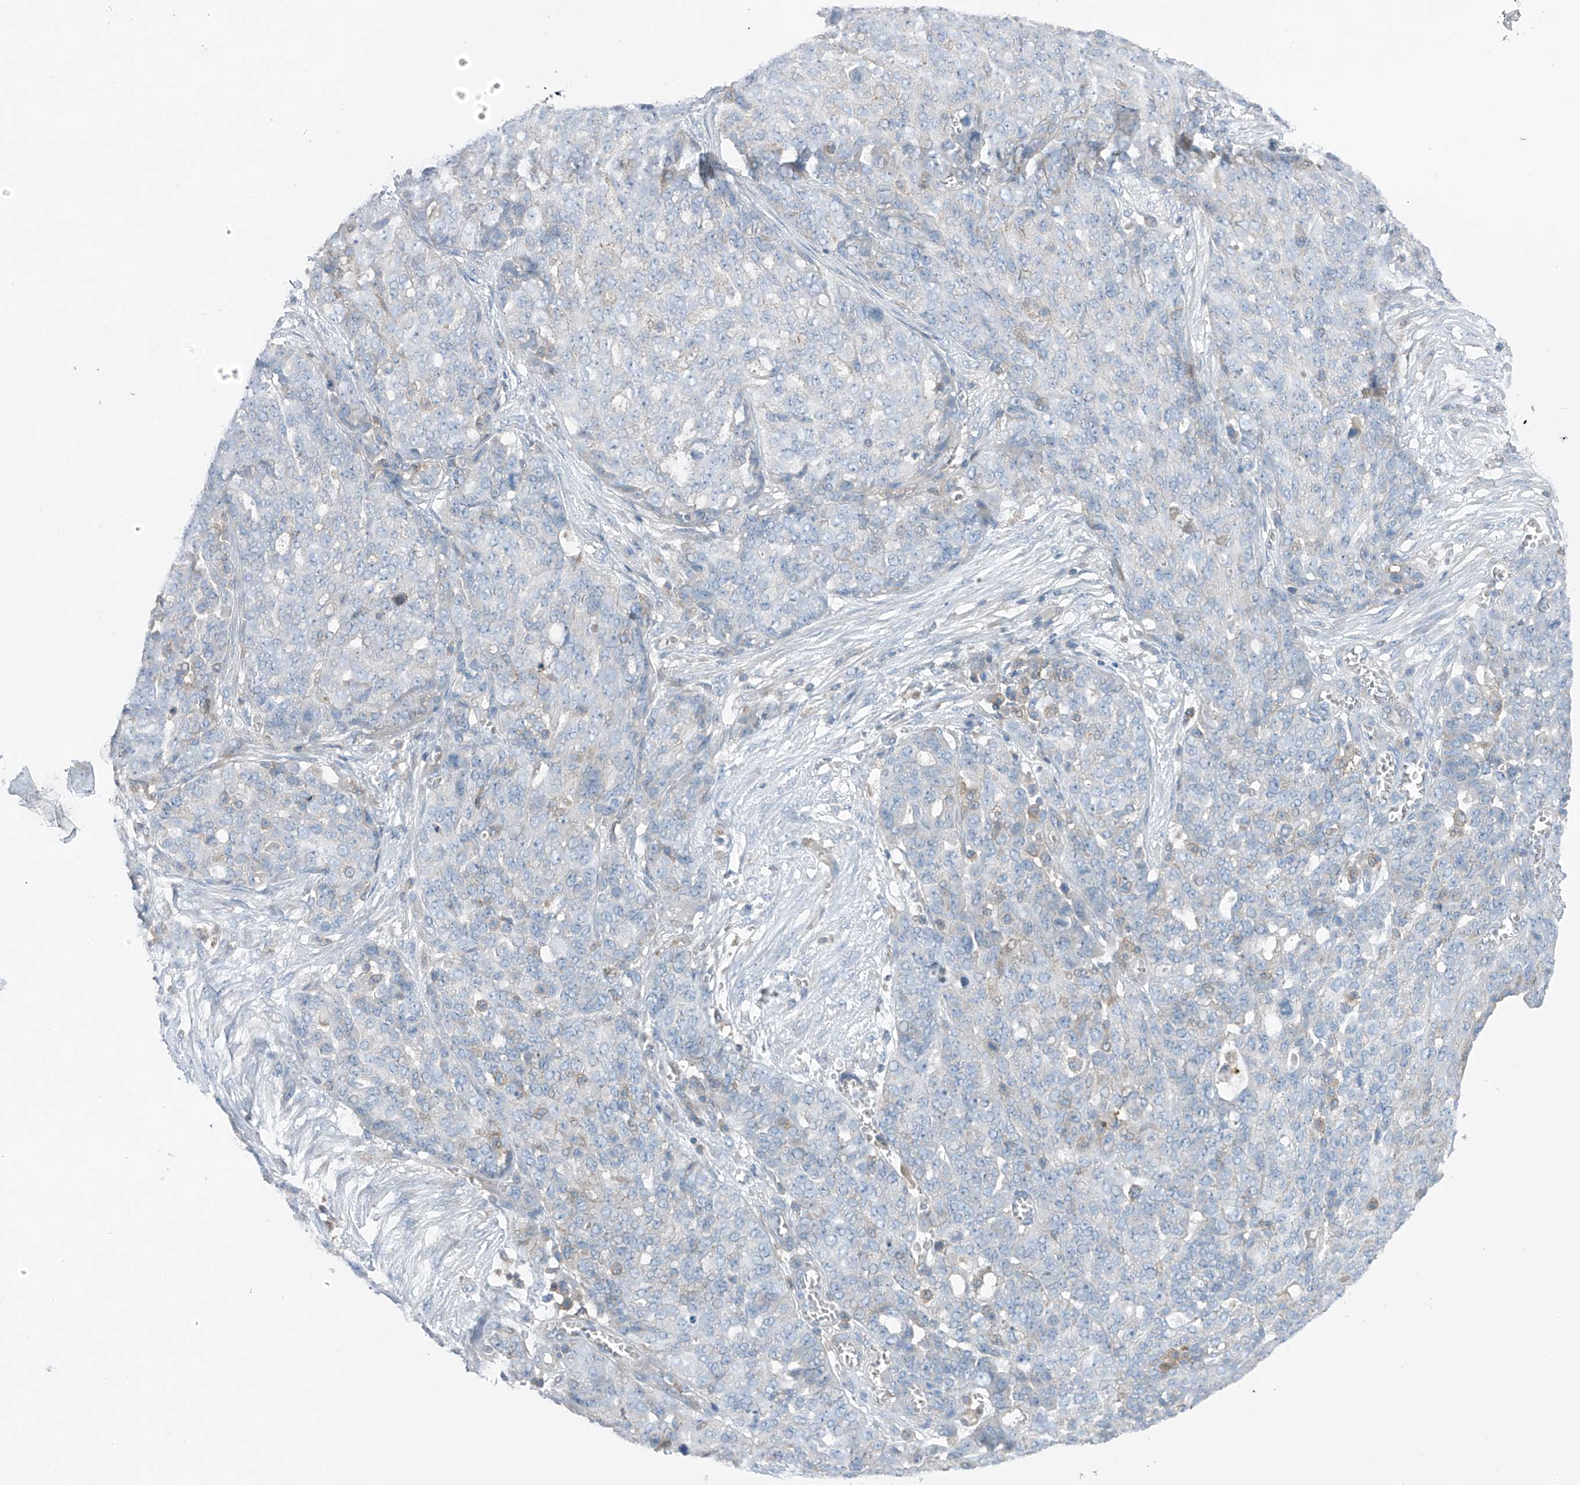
{"staining": {"intensity": "negative", "quantity": "none", "location": "none"}, "tissue": "ovarian cancer", "cell_type": "Tumor cells", "image_type": "cancer", "snomed": [{"axis": "morphology", "description": "Cystadenocarcinoma, serous, NOS"}, {"axis": "topography", "description": "Soft tissue"}, {"axis": "topography", "description": "Ovary"}], "caption": "Tumor cells are negative for brown protein staining in ovarian serous cystadenocarcinoma.", "gene": "NALCN", "patient": {"sex": "female", "age": 57}}